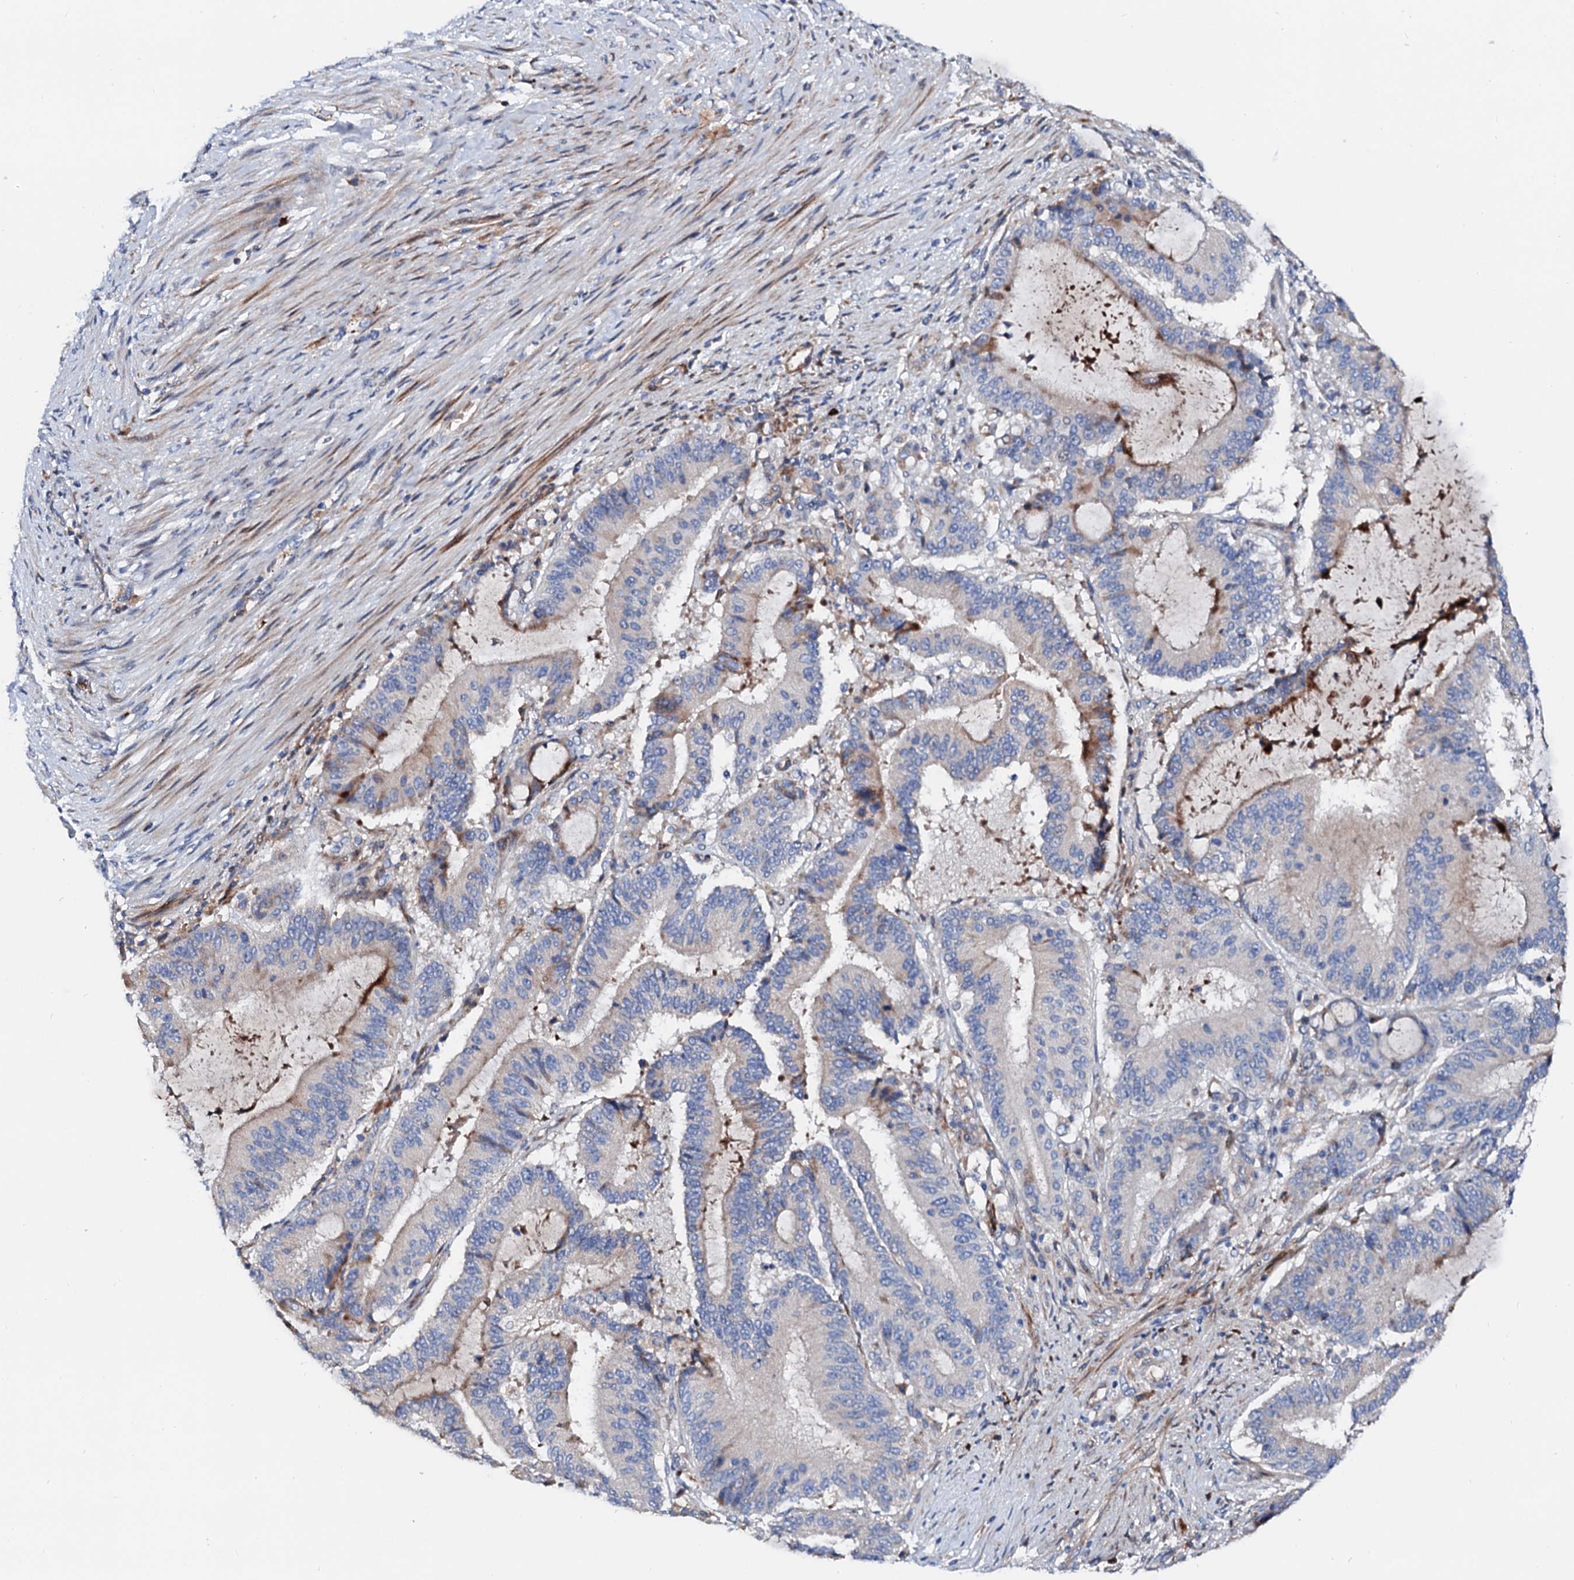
{"staining": {"intensity": "negative", "quantity": "none", "location": "none"}, "tissue": "liver cancer", "cell_type": "Tumor cells", "image_type": "cancer", "snomed": [{"axis": "morphology", "description": "Normal tissue, NOS"}, {"axis": "morphology", "description": "Cholangiocarcinoma"}, {"axis": "topography", "description": "Liver"}, {"axis": "topography", "description": "Peripheral nerve tissue"}], "caption": "Protein analysis of liver cancer (cholangiocarcinoma) shows no significant staining in tumor cells. Brightfield microscopy of IHC stained with DAB (brown) and hematoxylin (blue), captured at high magnification.", "gene": "SLC10A7", "patient": {"sex": "female", "age": 73}}